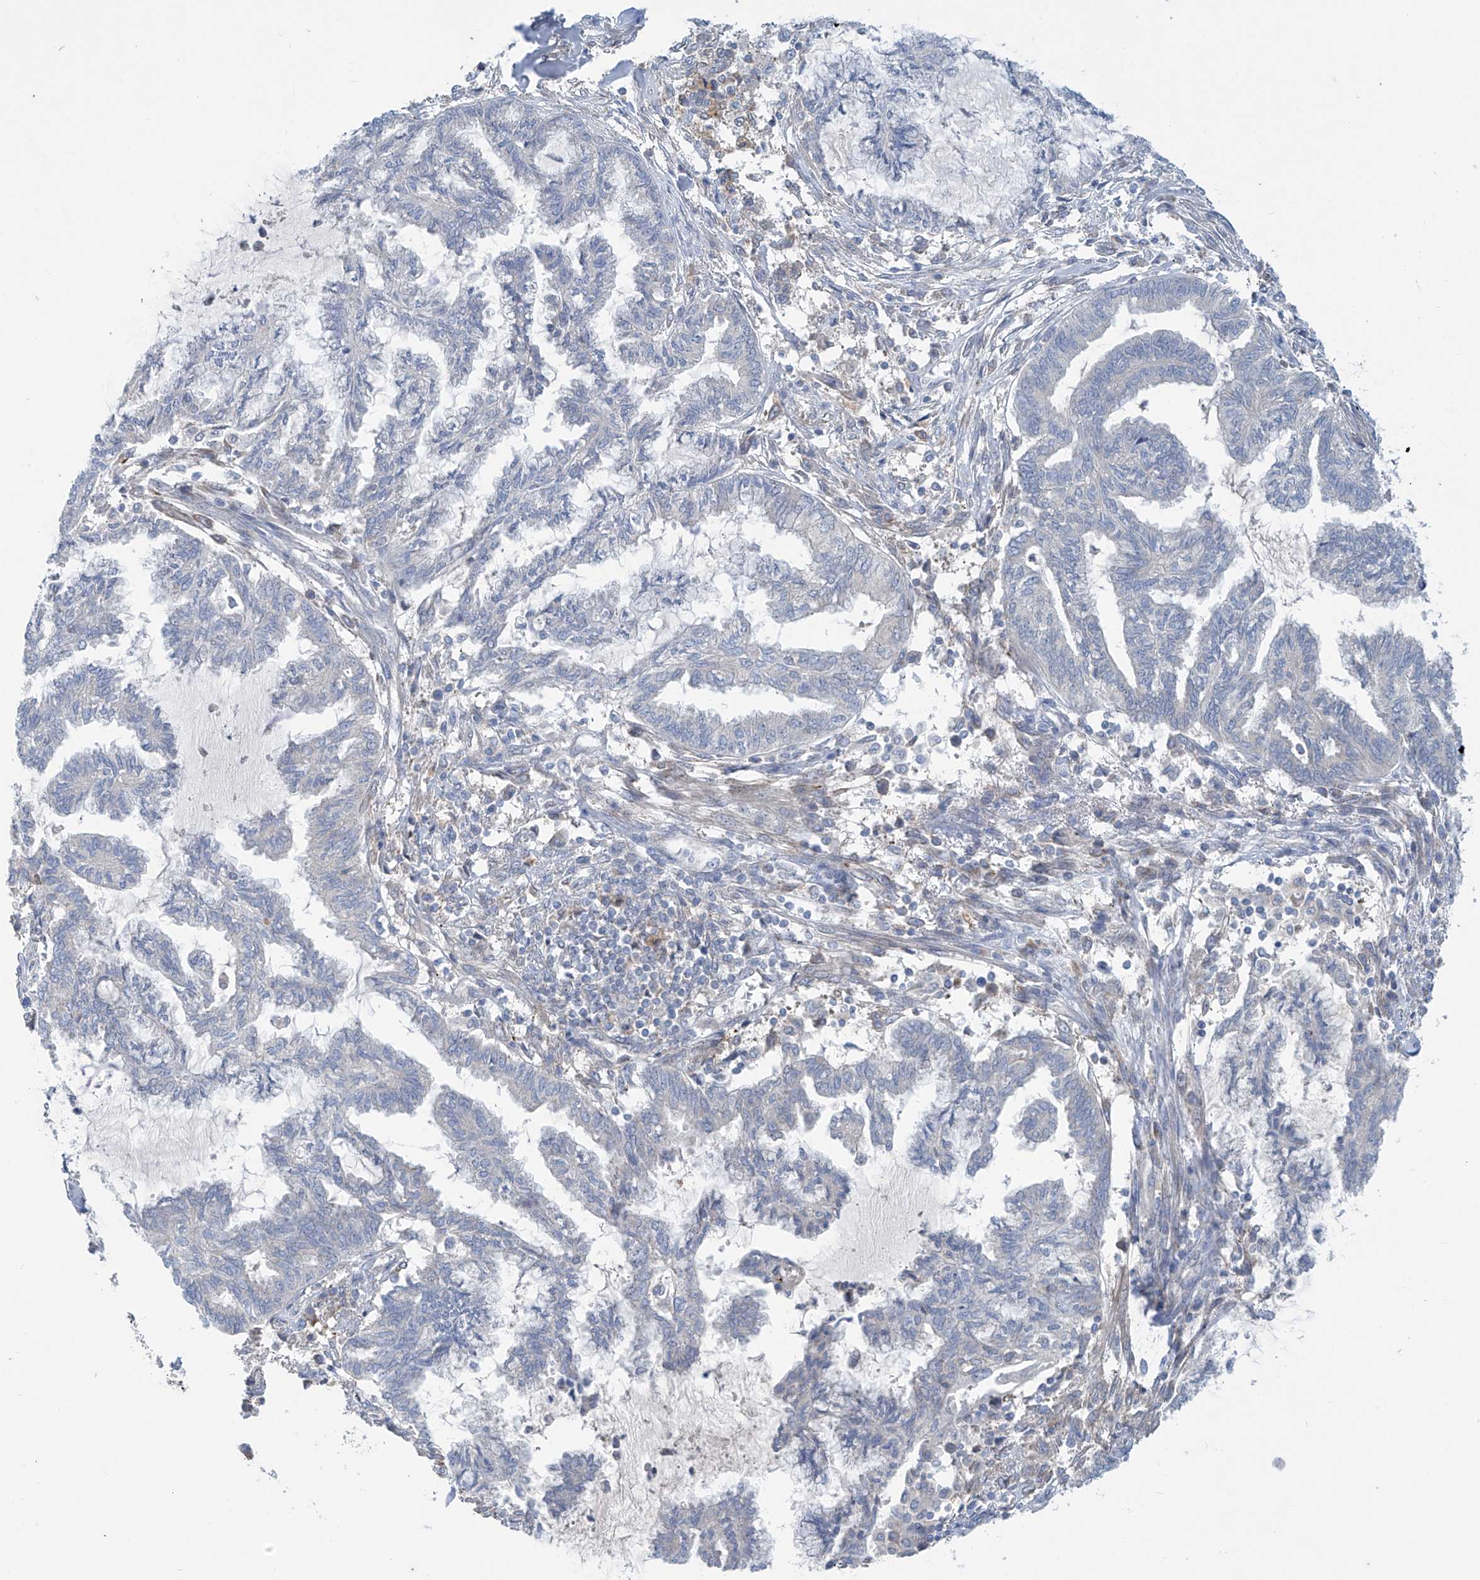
{"staining": {"intensity": "negative", "quantity": "none", "location": "none"}, "tissue": "endometrial cancer", "cell_type": "Tumor cells", "image_type": "cancer", "snomed": [{"axis": "morphology", "description": "Adenocarcinoma, NOS"}, {"axis": "topography", "description": "Endometrium"}], "caption": "DAB immunohistochemical staining of adenocarcinoma (endometrial) exhibits no significant expression in tumor cells. (DAB IHC with hematoxylin counter stain).", "gene": "KRTAP25-1", "patient": {"sex": "female", "age": 86}}